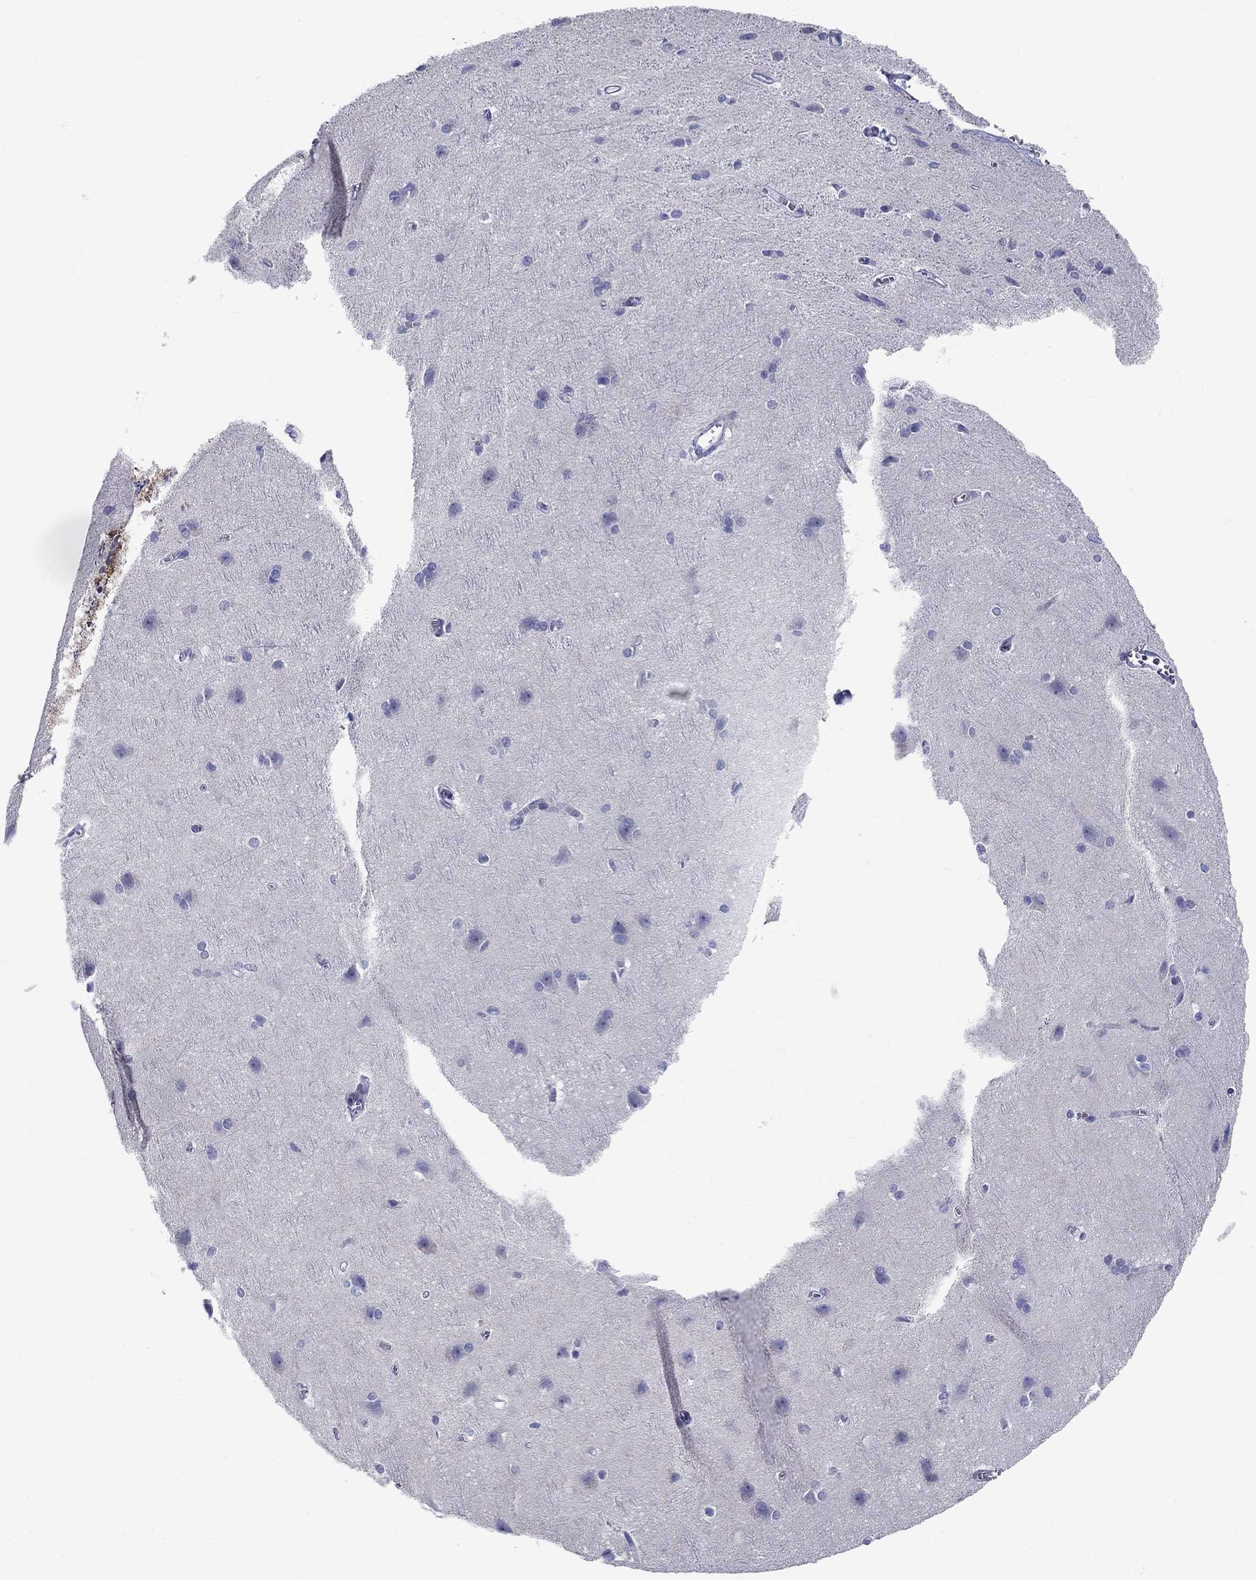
{"staining": {"intensity": "negative", "quantity": "none", "location": "none"}, "tissue": "cerebral cortex", "cell_type": "Endothelial cells", "image_type": "normal", "snomed": [{"axis": "morphology", "description": "Normal tissue, NOS"}, {"axis": "topography", "description": "Cerebral cortex"}], "caption": "This is an immunohistochemistry histopathology image of unremarkable cerebral cortex. There is no positivity in endothelial cells.", "gene": "UPB1", "patient": {"sex": "male", "age": 37}}